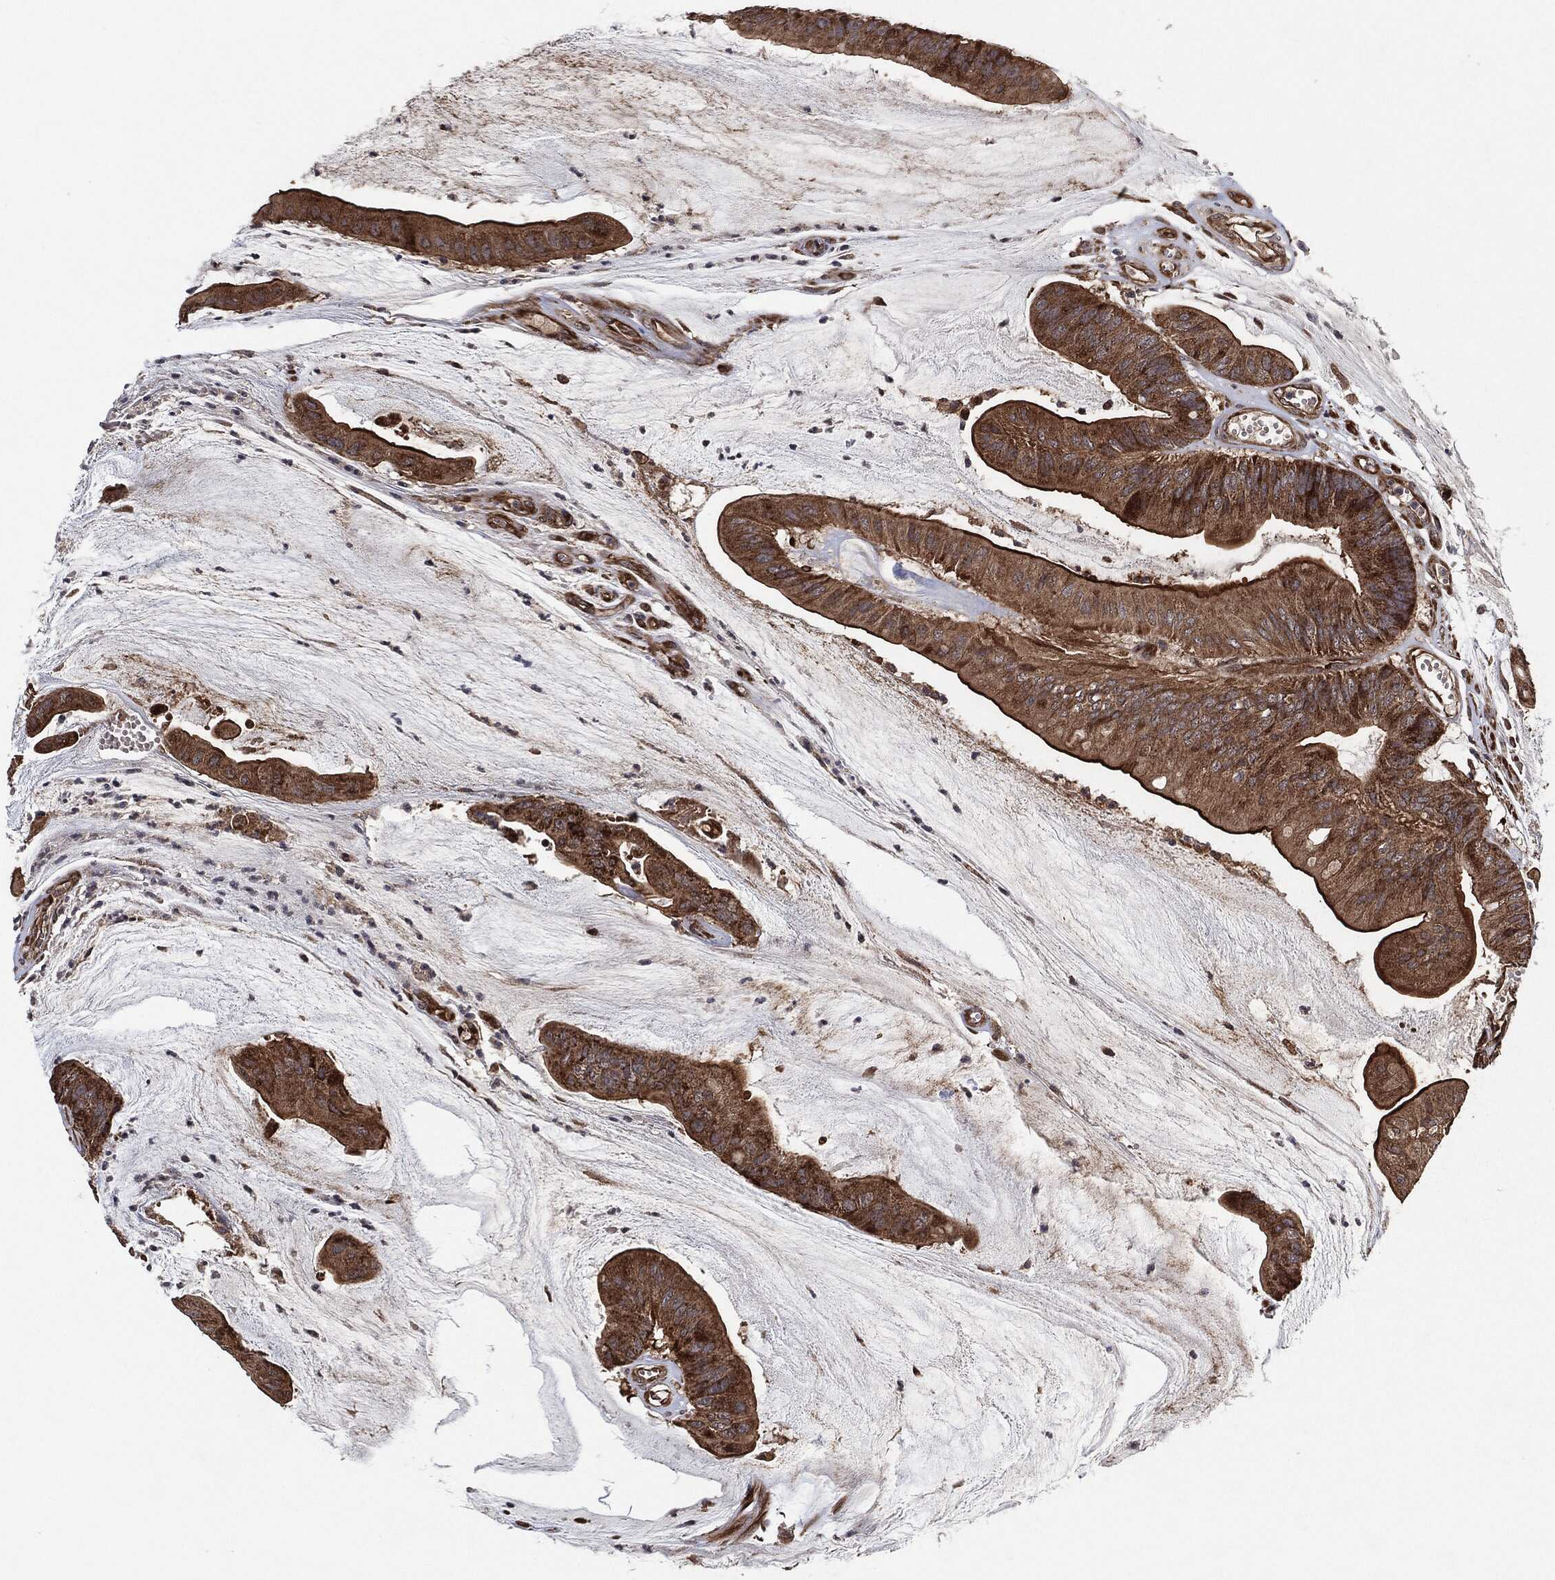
{"staining": {"intensity": "strong", "quantity": ">75%", "location": "cytoplasmic/membranous"}, "tissue": "colorectal cancer", "cell_type": "Tumor cells", "image_type": "cancer", "snomed": [{"axis": "morphology", "description": "Adenocarcinoma, NOS"}, {"axis": "topography", "description": "Colon"}], "caption": "IHC micrograph of human colorectal adenocarcinoma stained for a protein (brown), which demonstrates high levels of strong cytoplasmic/membranous positivity in about >75% of tumor cells.", "gene": "BCAR1", "patient": {"sex": "female", "age": 69}}